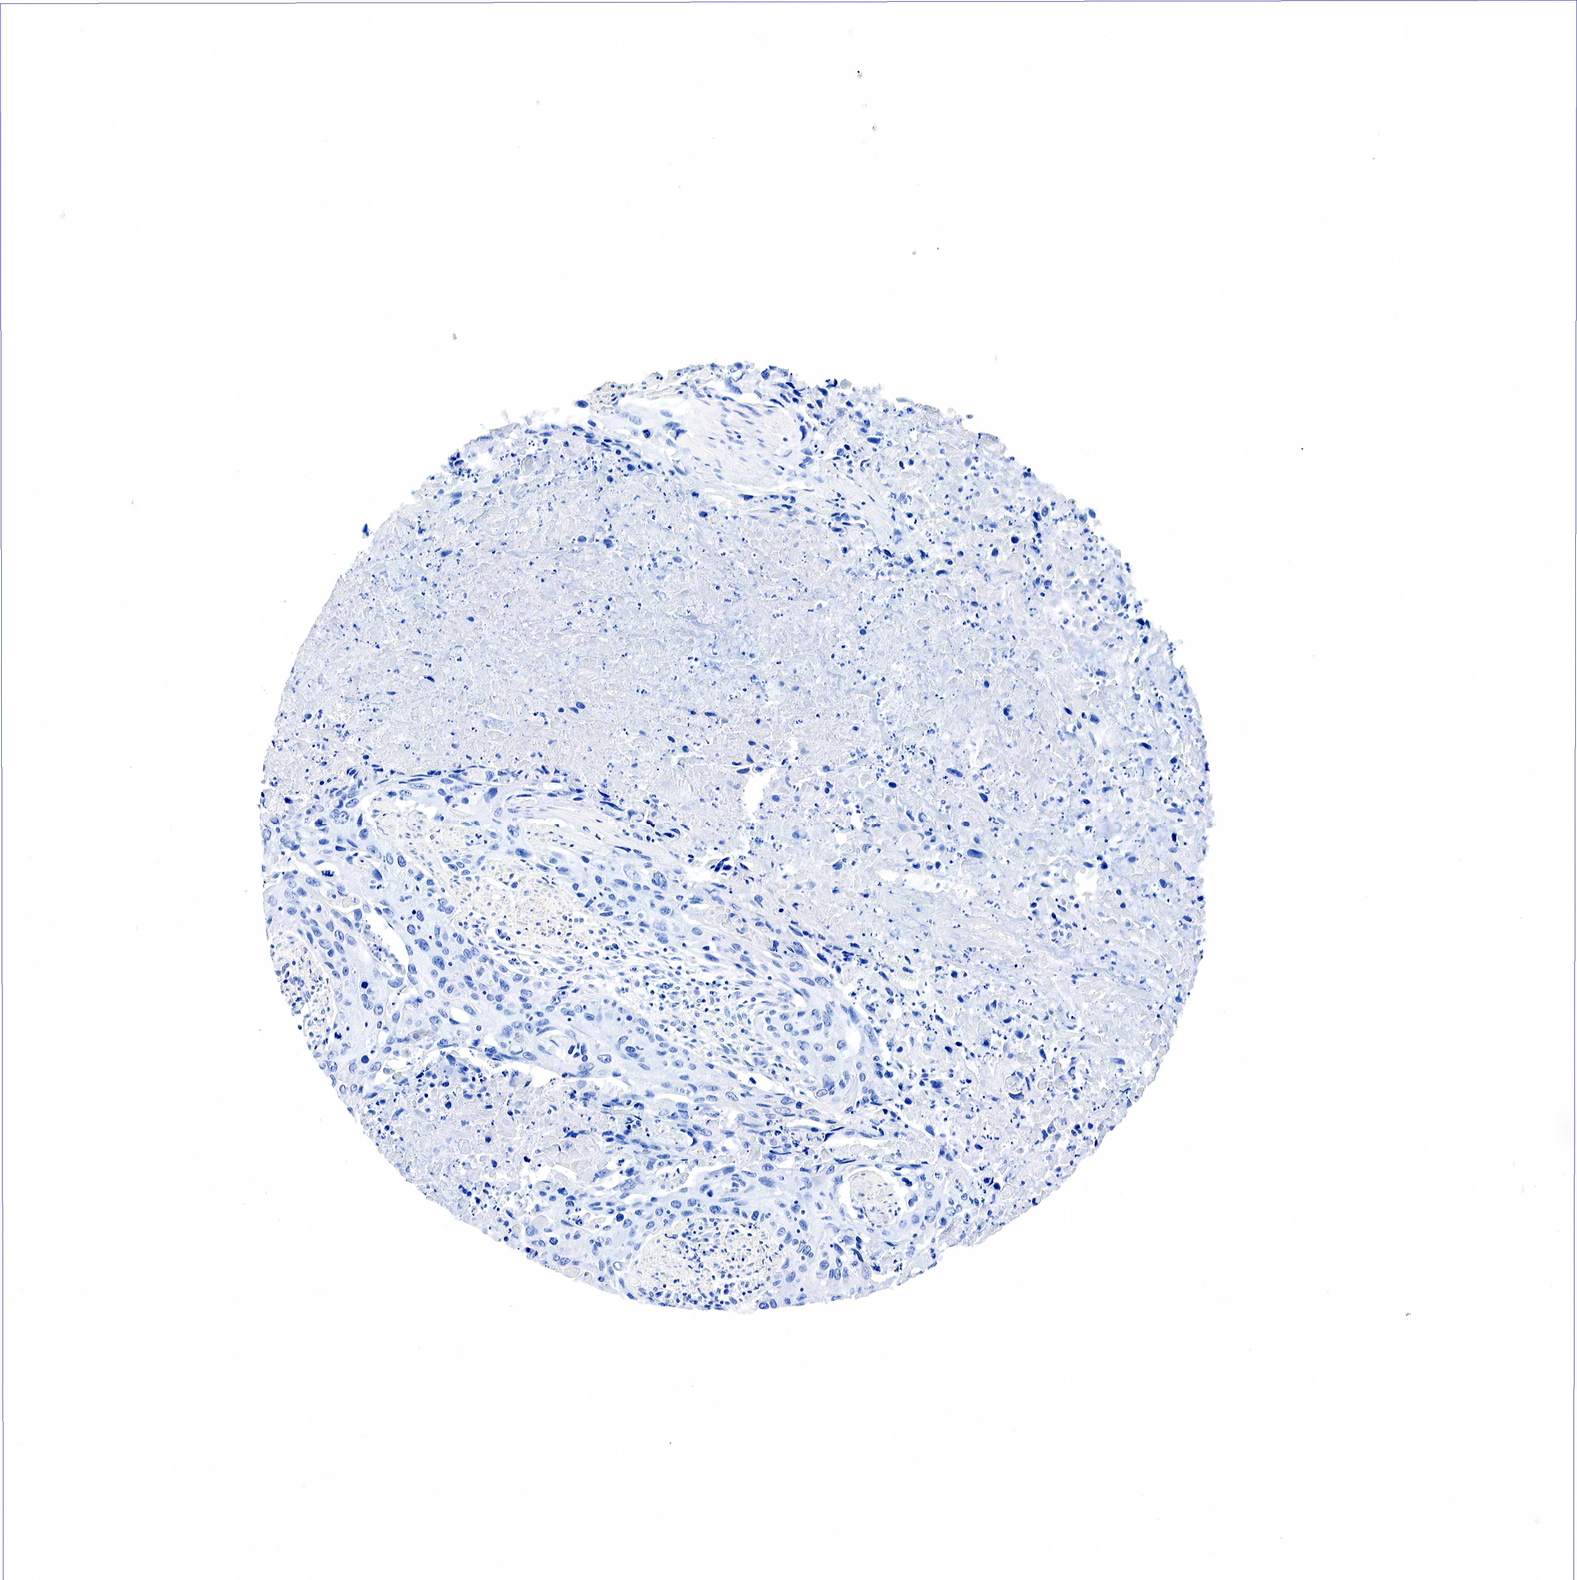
{"staining": {"intensity": "negative", "quantity": "none", "location": "none"}, "tissue": "urothelial cancer", "cell_type": "Tumor cells", "image_type": "cancer", "snomed": [{"axis": "morphology", "description": "Urothelial carcinoma, High grade"}, {"axis": "topography", "description": "Urinary bladder"}], "caption": "An immunohistochemistry (IHC) photomicrograph of urothelial cancer is shown. There is no staining in tumor cells of urothelial cancer. (DAB immunohistochemistry (IHC) visualized using brightfield microscopy, high magnification).", "gene": "ACP3", "patient": {"sex": "male", "age": 71}}